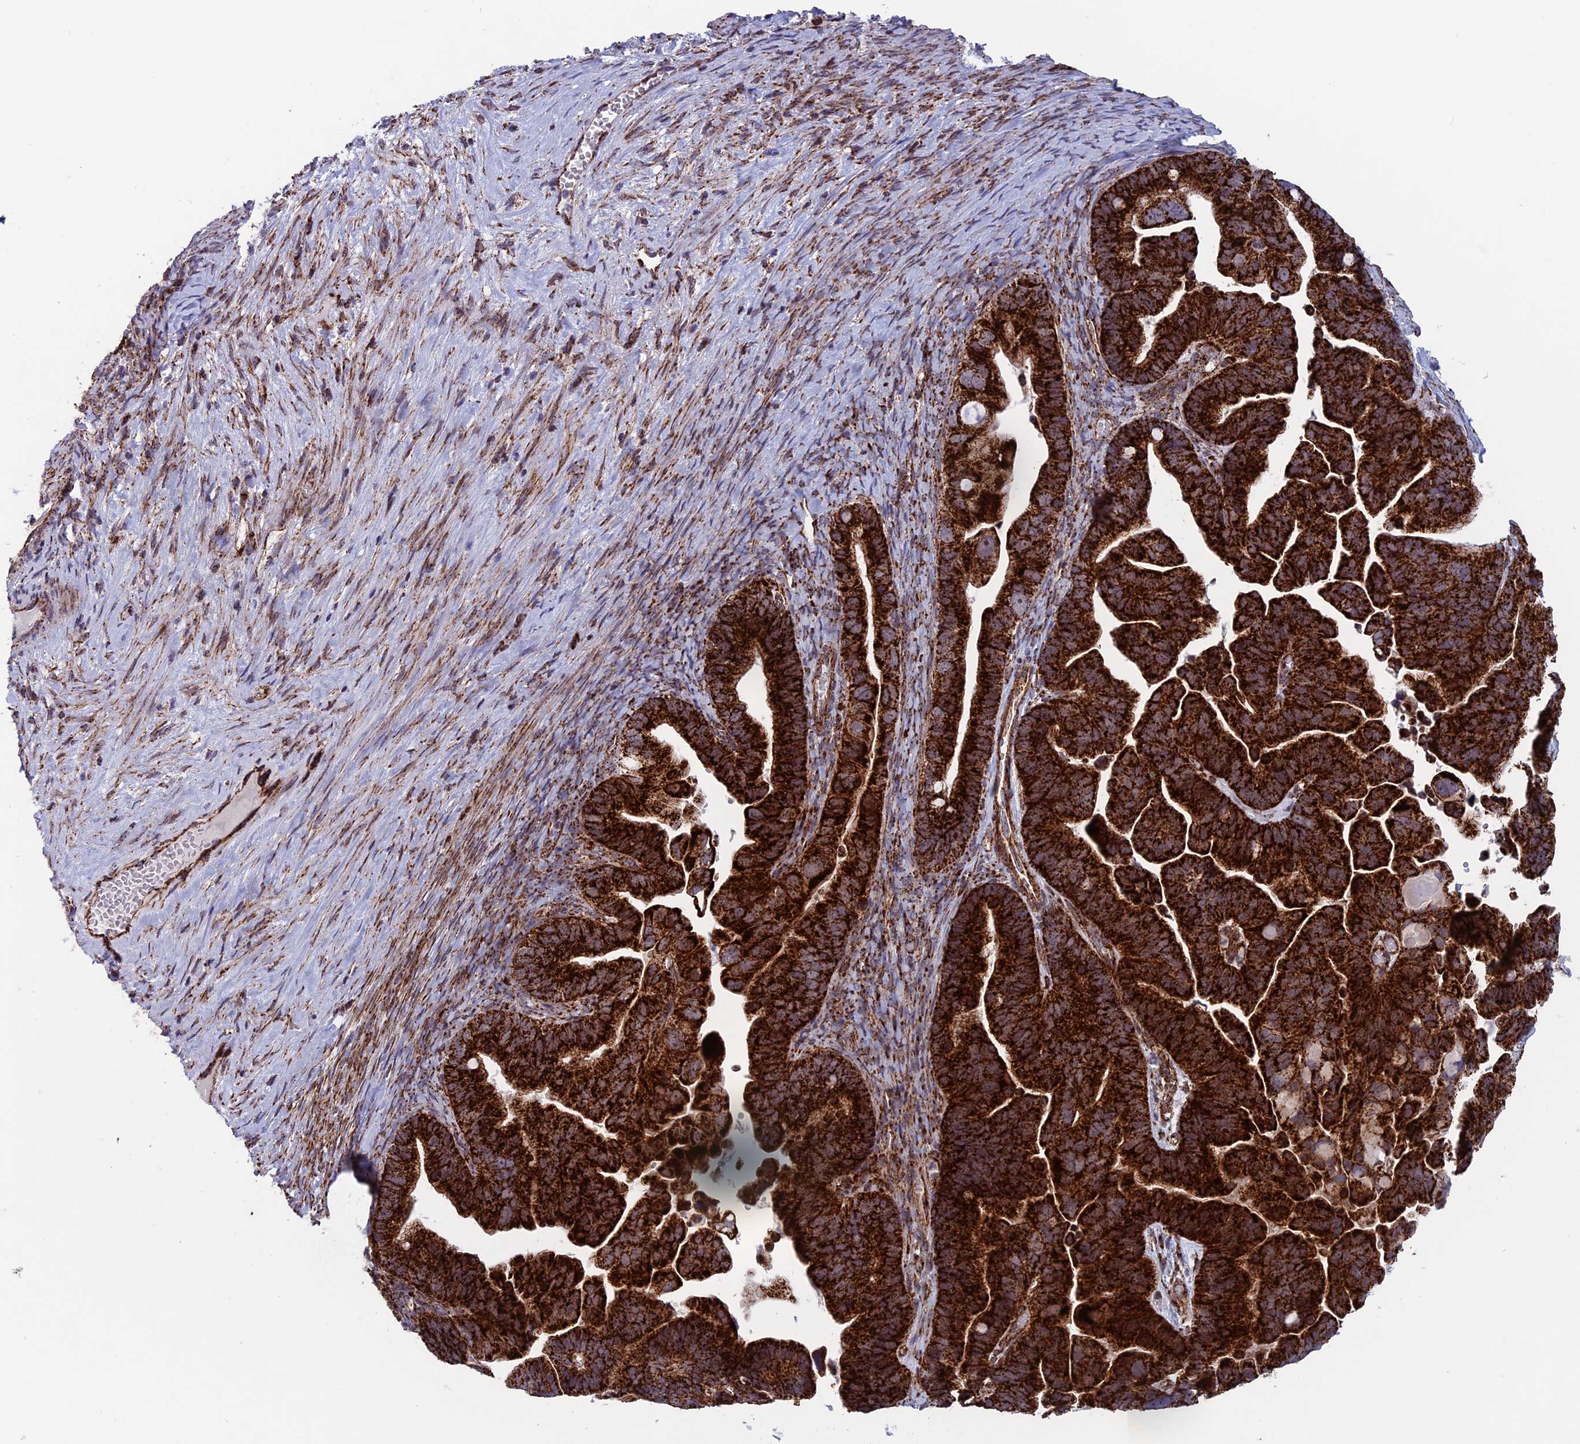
{"staining": {"intensity": "negative", "quantity": "none", "location": "none"}, "tissue": "ovarian cancer", "cell_type": "Tumor cells", "image_type": "cancer", "snomed": [{"axis": "morphology", "description": "Cystadenocarcinoma, serous, NOS"}, {"axis": "topography", "description": "Ovary"}], "caption": "Immunohistochemistry of human serous cystadenocarcinoma (ovarian) exhibits no expression in tumor cells.", "gene": "MRPS18B", "patient": {"sex": "female", "age": 56}}